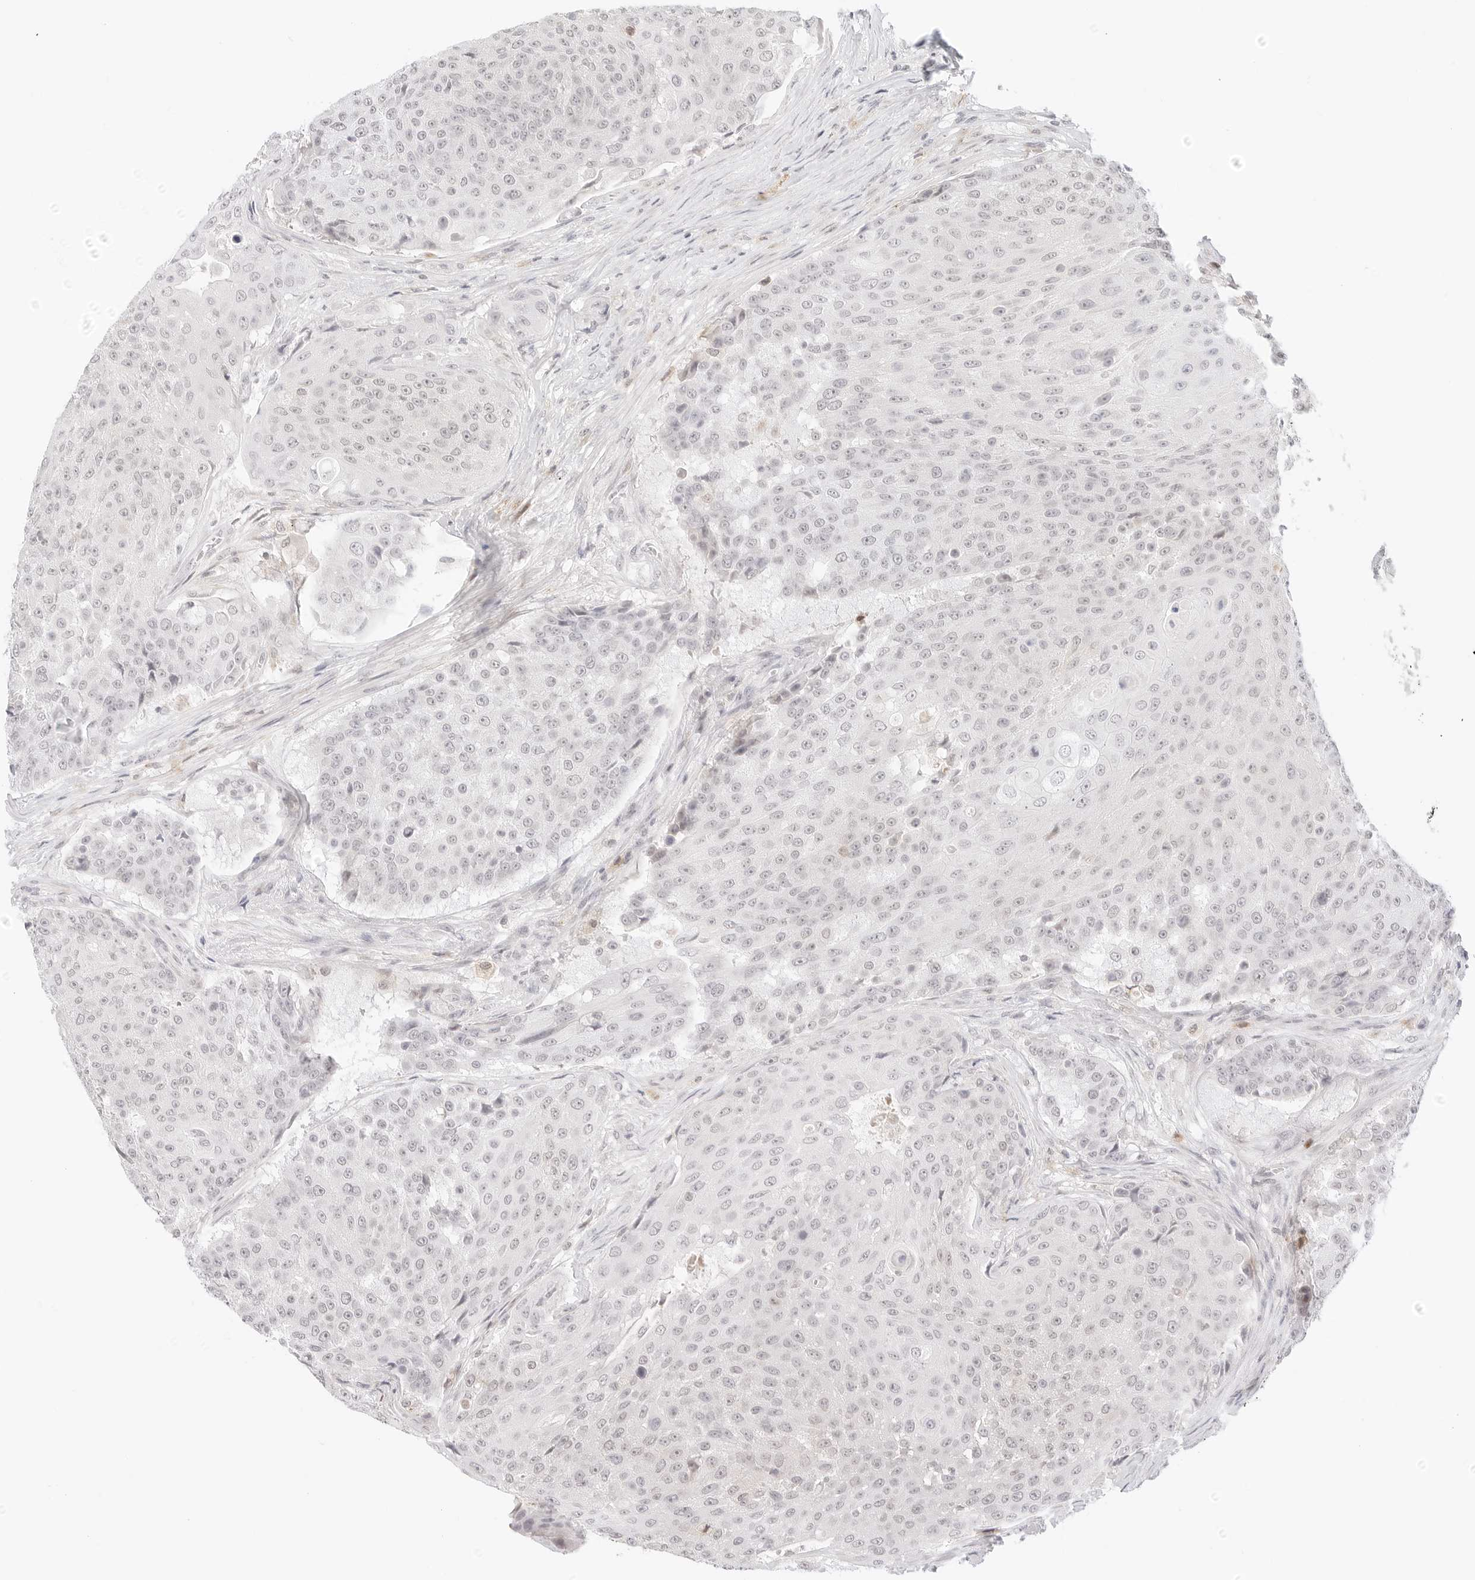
{"staining": {"intensity": "negative", "quantity": "none", "location": "none"}, "tissue": "urothelial cancer", "cell_type": "Tumor cells", "image_type": "cancer", "snomed": [{"axis": "morphology", "description": "Urothelial carcinoma, High grade"}, {"axis": "topography", "description": "Urinary bladder"}], "caption": "The histopathology image demonstrates no significant expression in tumor cells of urothelial carcinoma (high-grade). (DAB (3,3'-diaminobenzidine) immunohistochemistry (IHC) with hematoxylin counter stain).", "gene": "XKR4", "patient": {"sex": "female", "age": 63}}